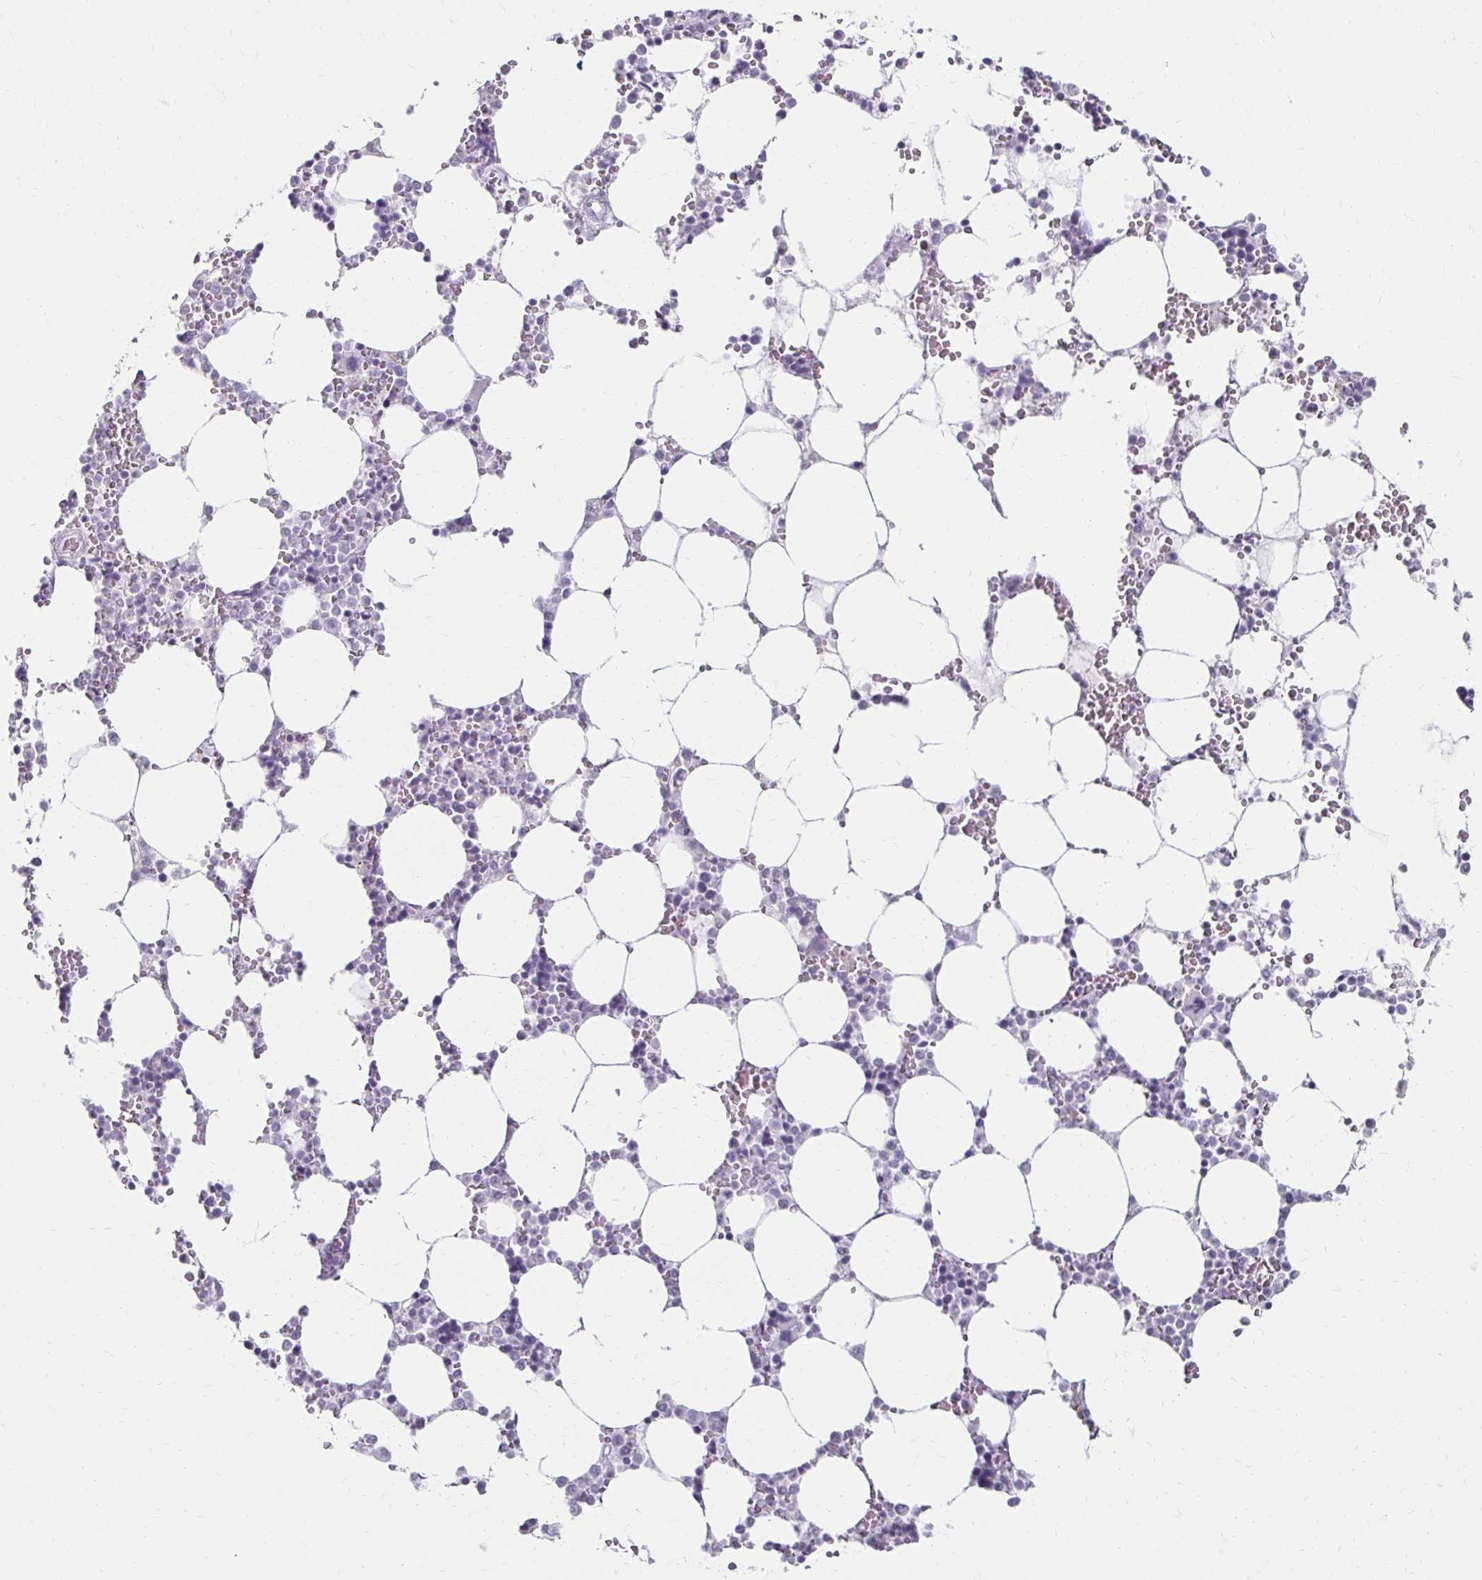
{"staining": {"intensity": "negative", "quantity": "none", "location": "none"}, "tissue": "bone marrow", "cell_type": "Hematopoietic cells", "image_type": "normal", "snomed": [{"axis": "morphology", "description": "Normal tissue, NOS"}, {"axis": "topography", "description": "Bone marrow"}], "caption": "Unremarkable bone marrow was stained to show a protein in brown. There is no significant staining in hematopoietic cells. (IHC, brightfield microscopy, high magnification).", "gene": "TOMM34", "patient": {"sex": "male", "age": 64}}